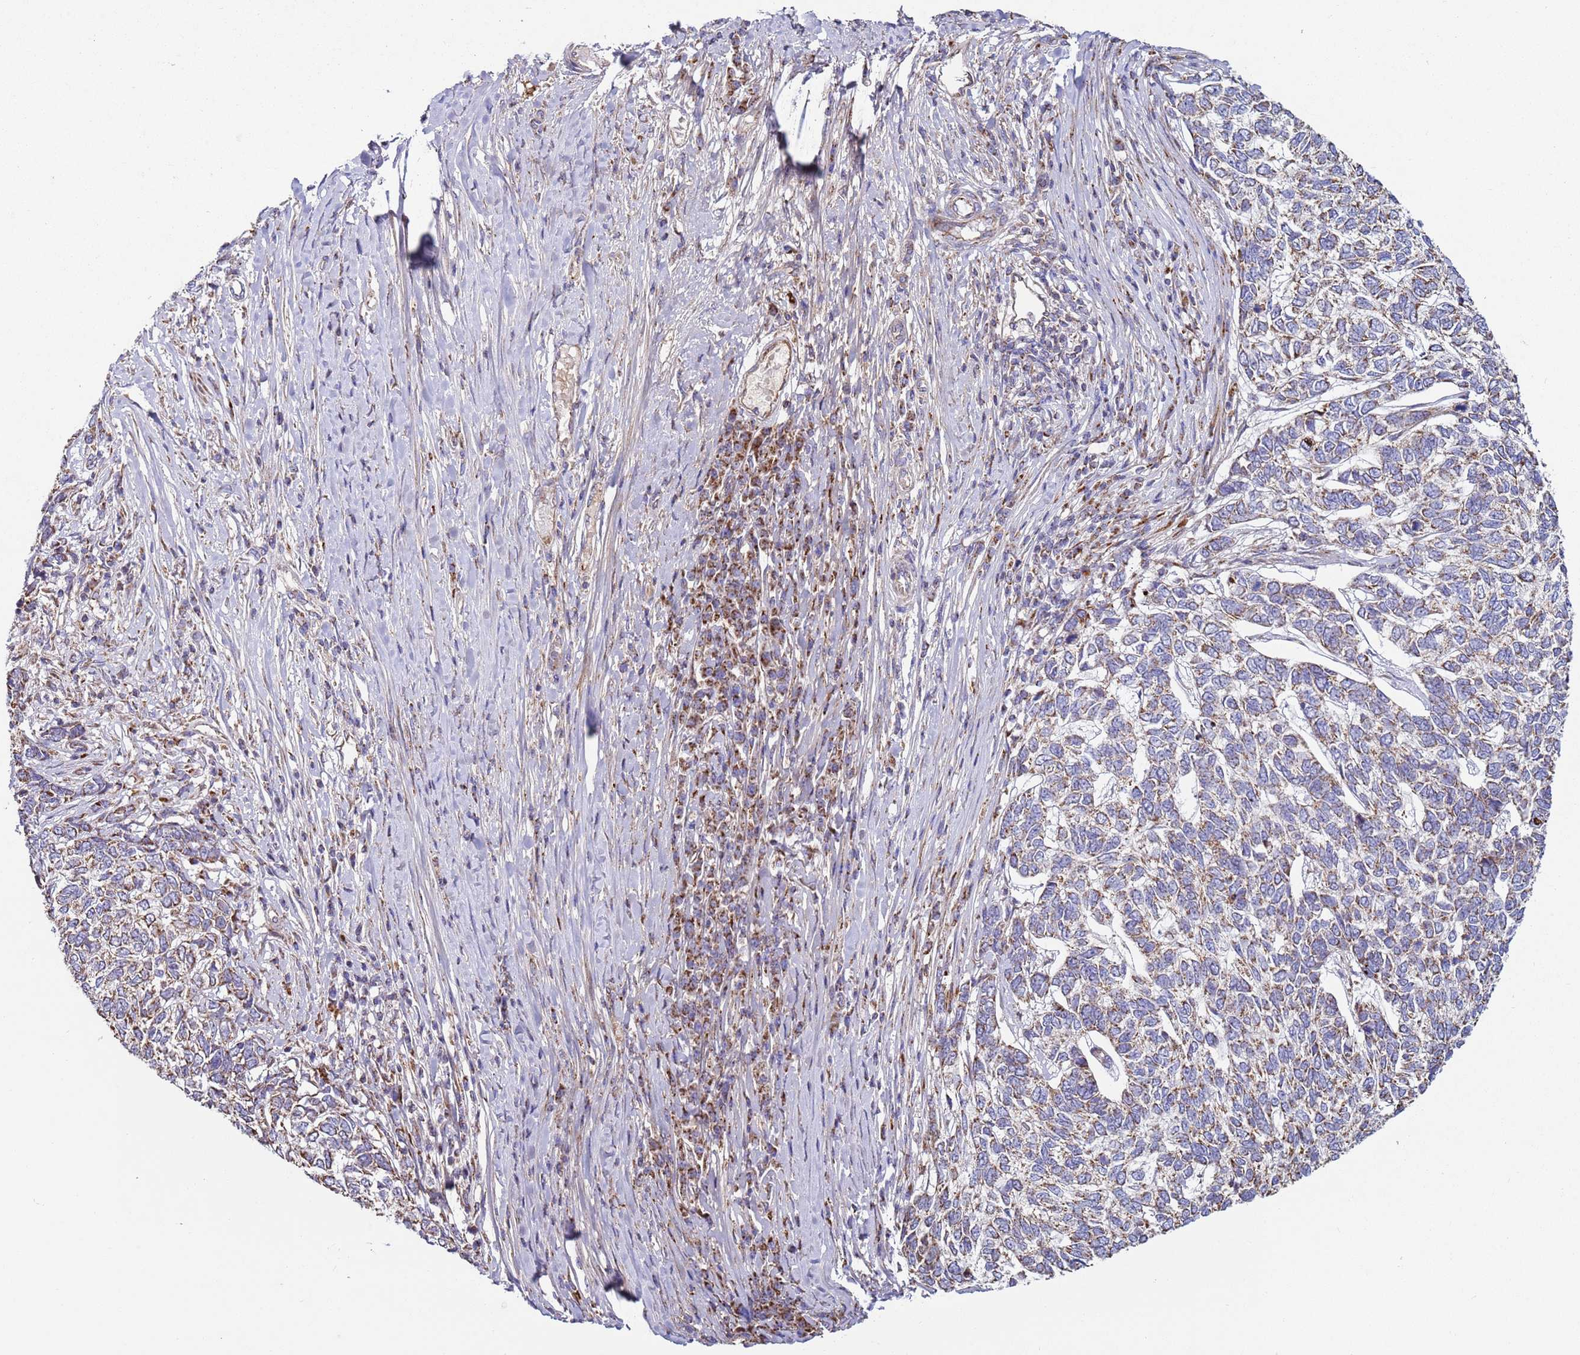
{"staining": {"intensity": "weak", "quantity": "25%-75%", "location": "cytoplasmic/membranous"}, "tissue": "skin cancer", "cell_type": "Tumor cells", "image_type": "cancer", "snomed": [{"axis": "morphology", "description": "Basal cell carcinoma"}, {"axis": "topography", "description": "Skin"}], "caption": "Immunohistochemistry (IHC) image of skin basal cell carcinoma stained for a protein (brown), which exhibits low levels of weak cytoplasmic/membranous staining in about 25%-75% of tumor cells.", "gene": "FBXO33", "patient": {"sex": "female", "age": 65}}